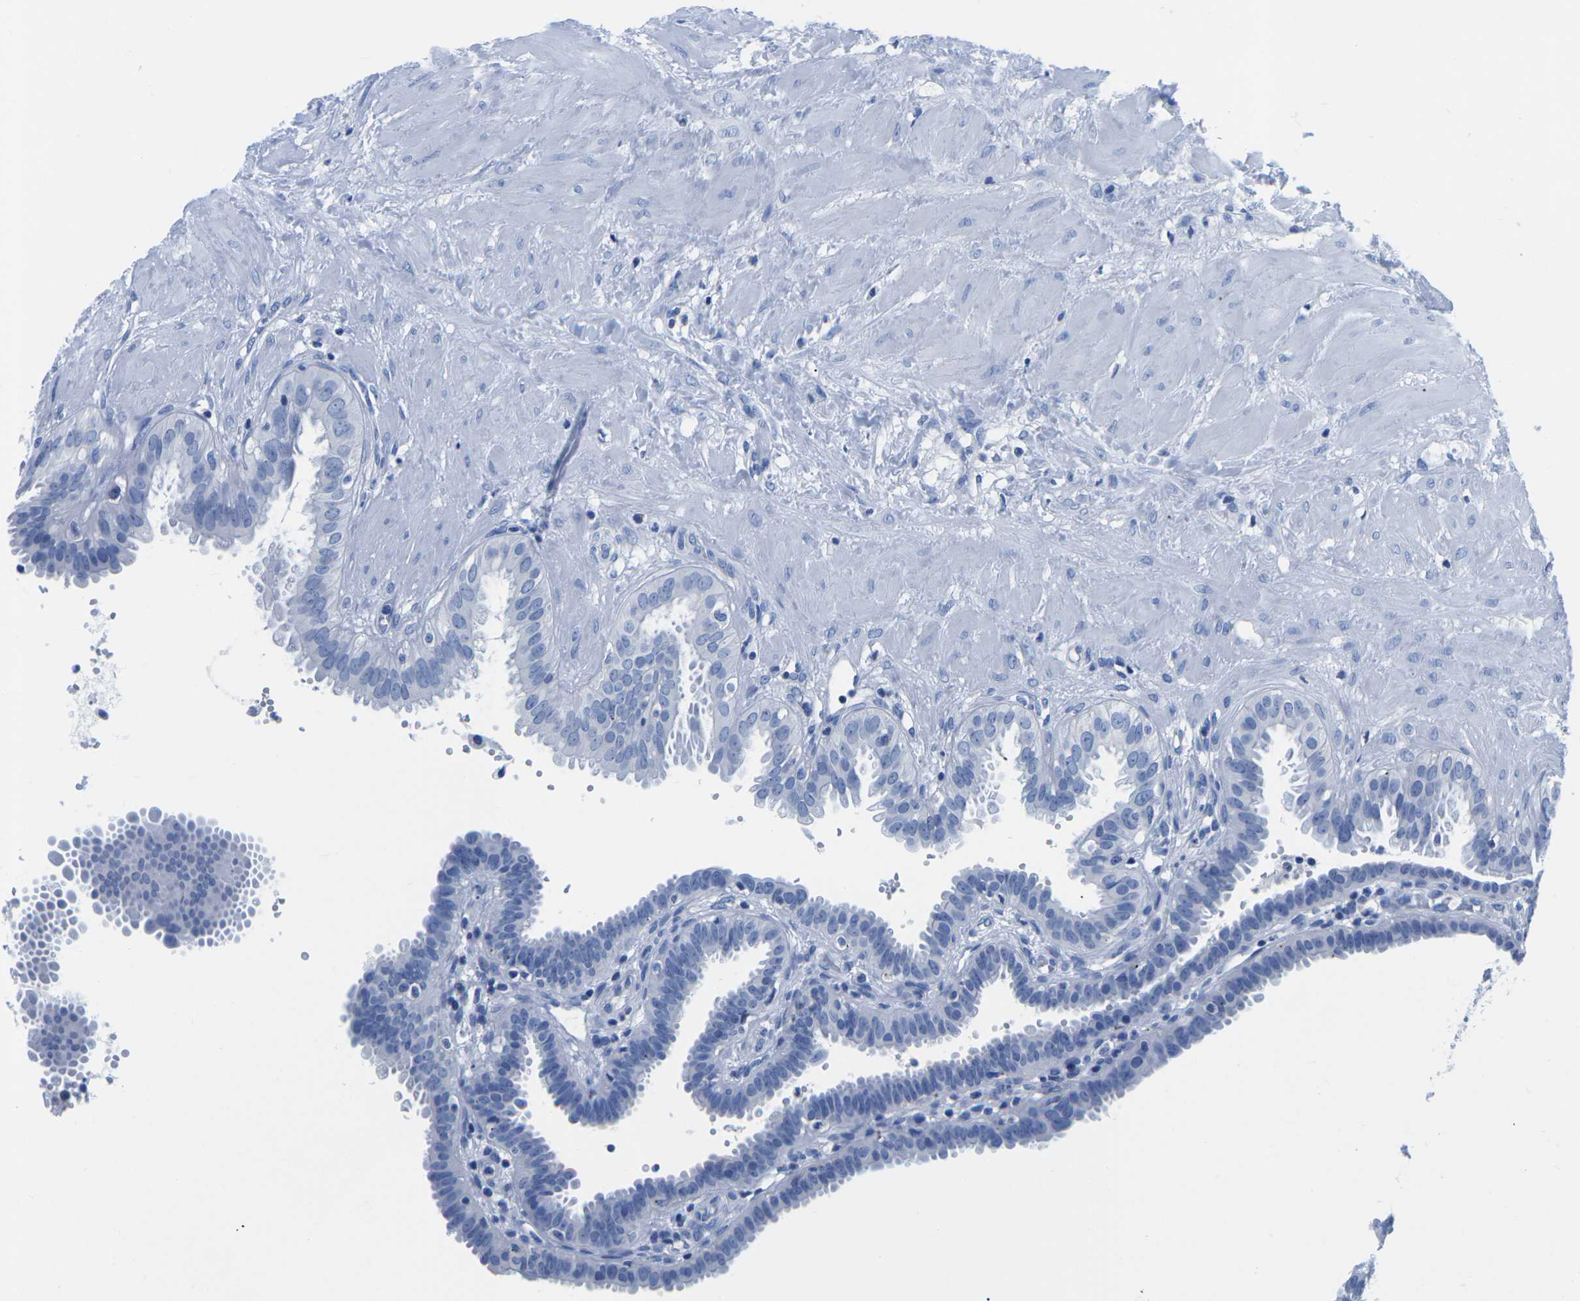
{"staining": {"intensity": "negative", "quantity": "none", "location": "none"}, "tissue": "fallopian tube", "cell_type": "Glandular cells", "image_type": "normal", "snomed": [{"axis": "morphology", "description": "Normal tissue, NOS"}, {"axis": "topography", "description": "Fallopian tube"}, {"axis": "topography", "description": "Placenta"}], "caption": "This is an immunohistochemistry photomicrograph of normal human fallopian tube. There is no positivity in glandular cells.", "gene": "CYP1A2", "patient": {"sex": "female", "age": 34}}